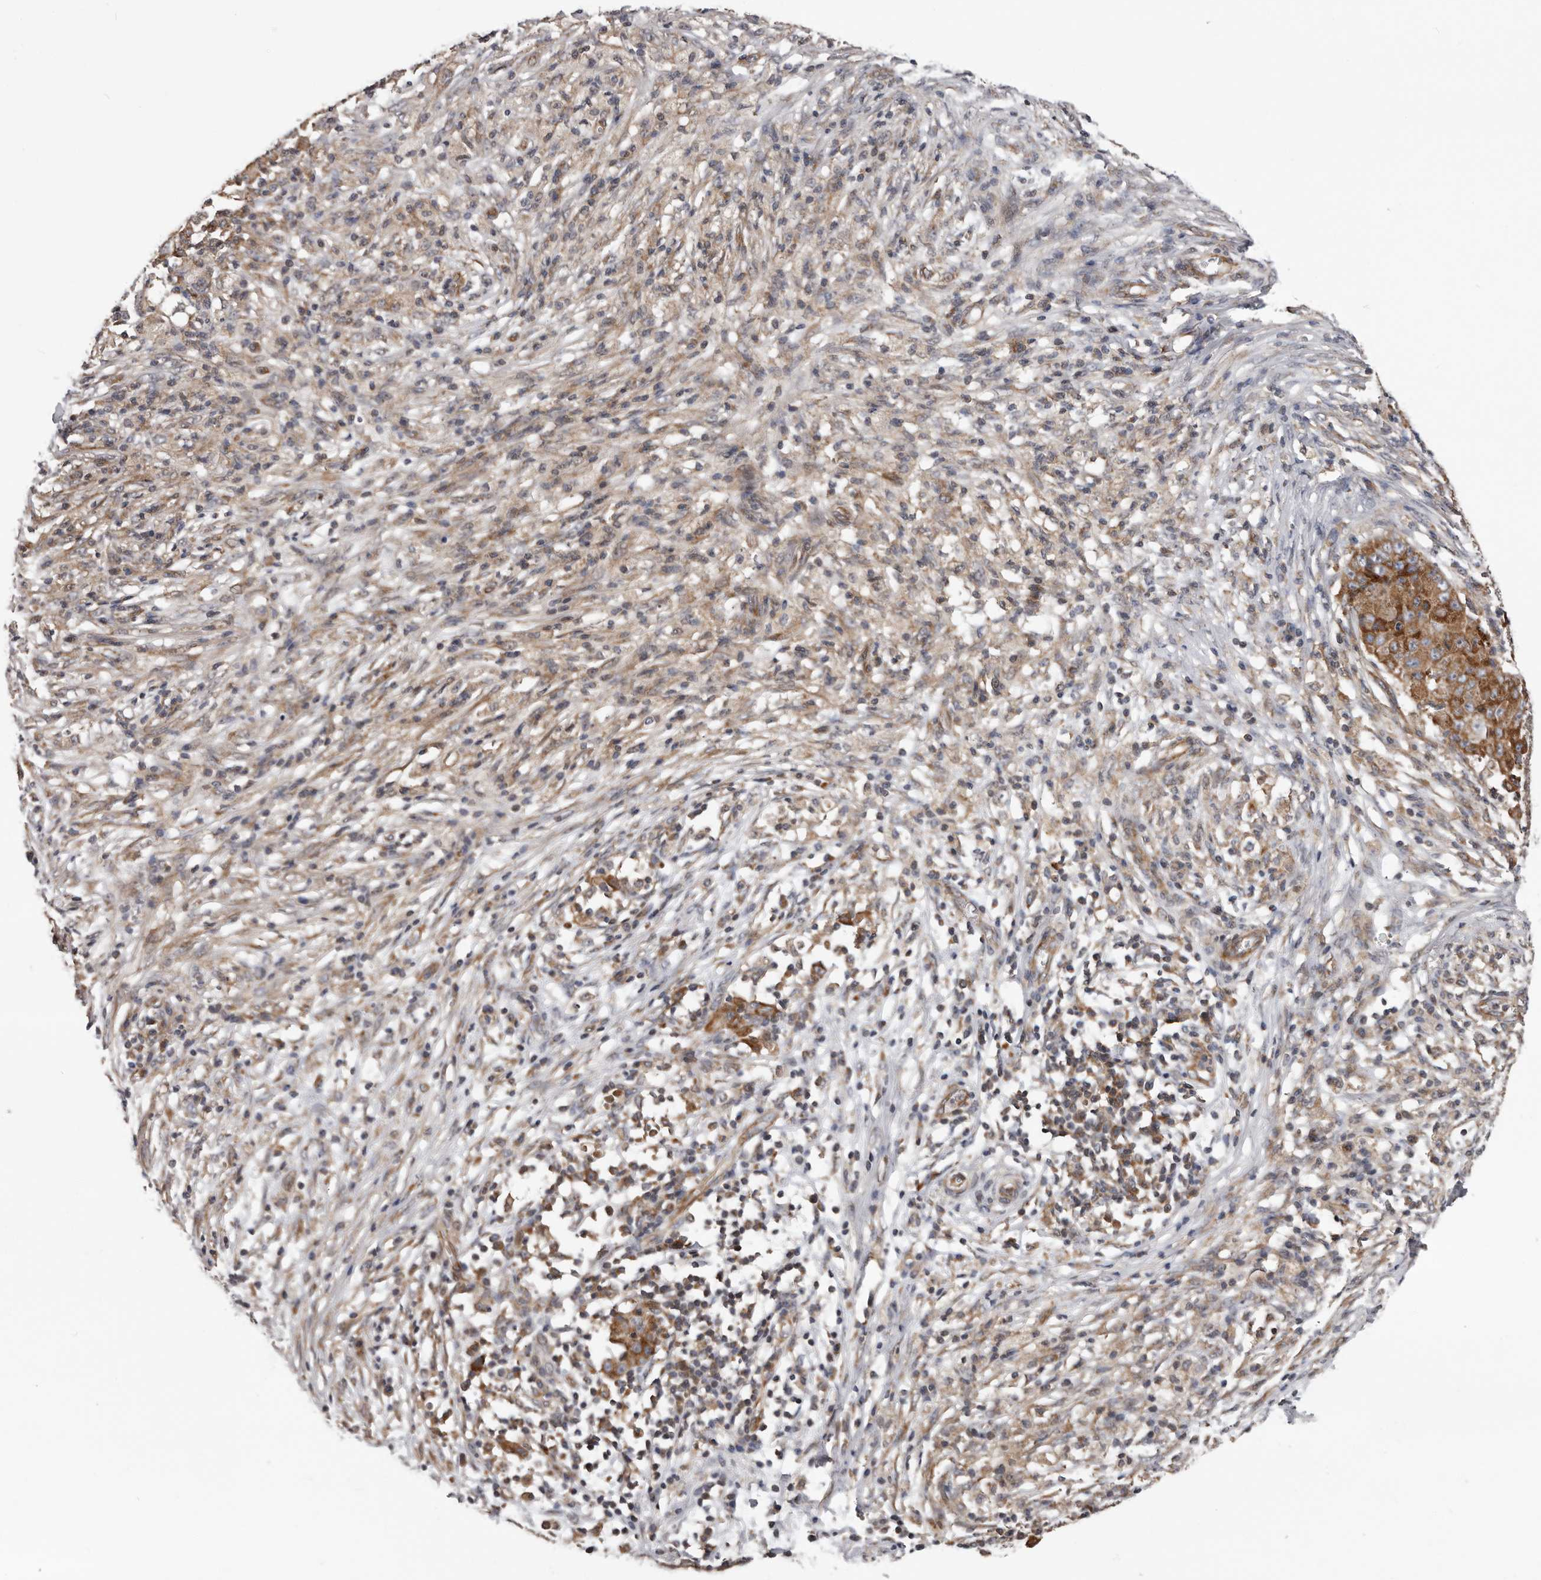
{"staining": {"intensity": "moderate", "quantity": ">75%", "location": "cytoplasmic/membranous"}, "tissue": "ovarian cancer", "cell_type": "Tumor cells", "image_type": "cancer", "snomed": [{"axis": "morphology", "description": "Carcinoma, endometroid"}, {"axis": "topography", "description": "Ovary"}], "caption": "The micrograph demonstrates staining of ovarian endometroid carcinoma, revealing moderate cytoplasmic/membranous protein staining (brown color) within tumor cells.", "gene": "VPS37A", "patient": {"sex": "female", "age": 42}}